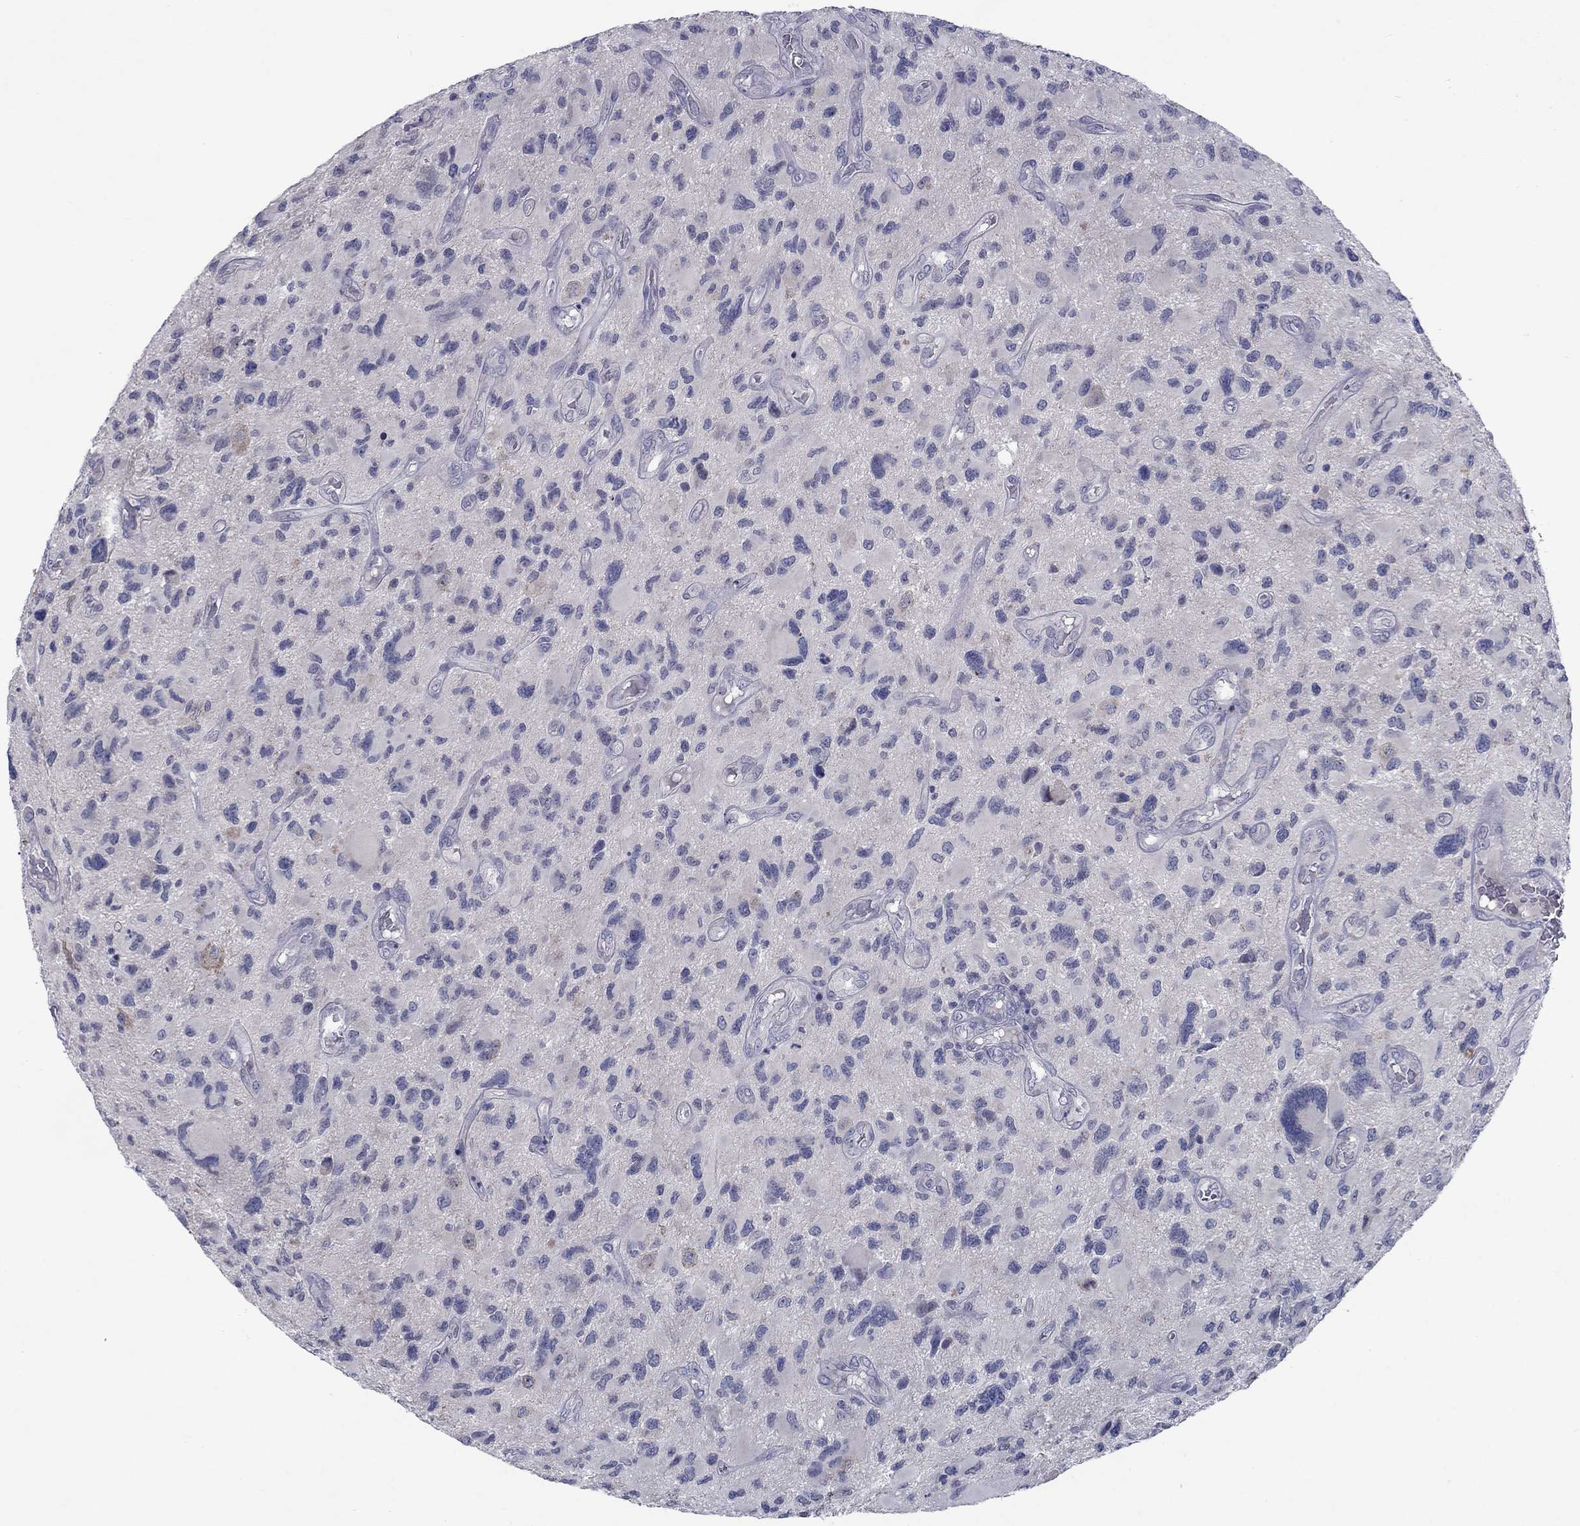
{"staining": {"intensity": "negative", "quantity": "none", "location": "none"}, "tissue": "glioma", "cell_type": "Tumor cells", "image_type": "cancer", "snomed": [{"axis": "morphology", "description": "Glioma, malignant, NOS"}, {"axis": "morphology", "description": "Glioma, malignant, High grade"}, {"axis": "topography", "description": "Brain"}], "caption": "Immunohistochemical staining of malignant glioma (high-grade) reveals no significant positivity in tumor cells. Nuclei are stained in blue.", "gene": "CACNA1A", "patient": {"sex": "female", "age": 71}}